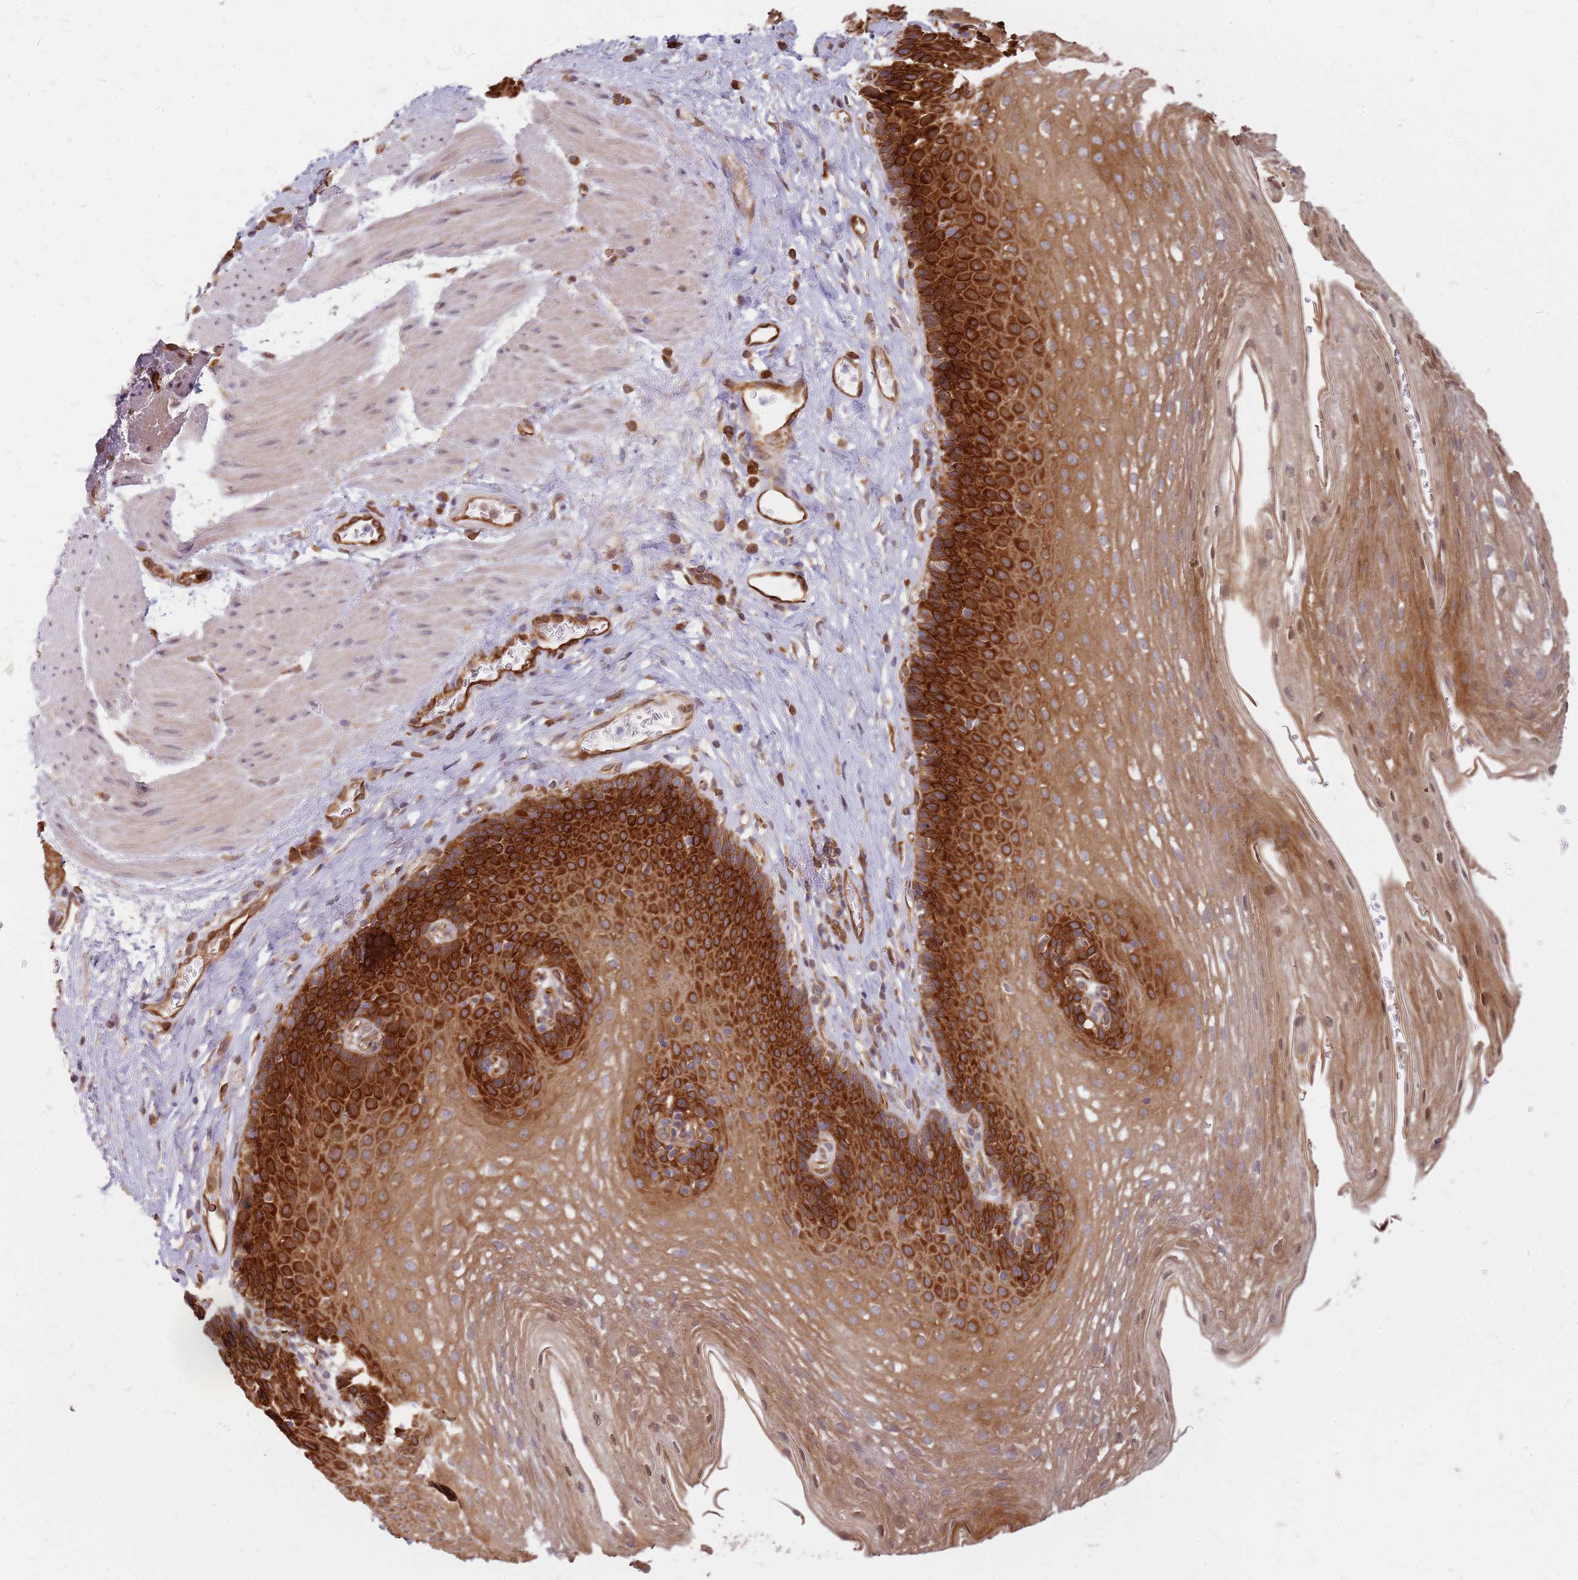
{"staining": {"intensity": "strong", "quantity": ">75%", "location": "cytoplasmic/membranous"}, "tissue": "esophagus", "cell_type": "Squamous epithelial cells", "image_type": "normal", "snomed": [{"axis": "morphology", "description": "Normal tissue, NOS"}, {"axis": "topography", "description": "Esophagus"}], "caption": "Immunohistochemistry (IHC) of normal esophagus shows high levels of strong cytoplasmic/membranous staining in about >75% of squamous epithelial cells.", "gene": "HDX", "patient": {"sex": "female", "age": 66}}